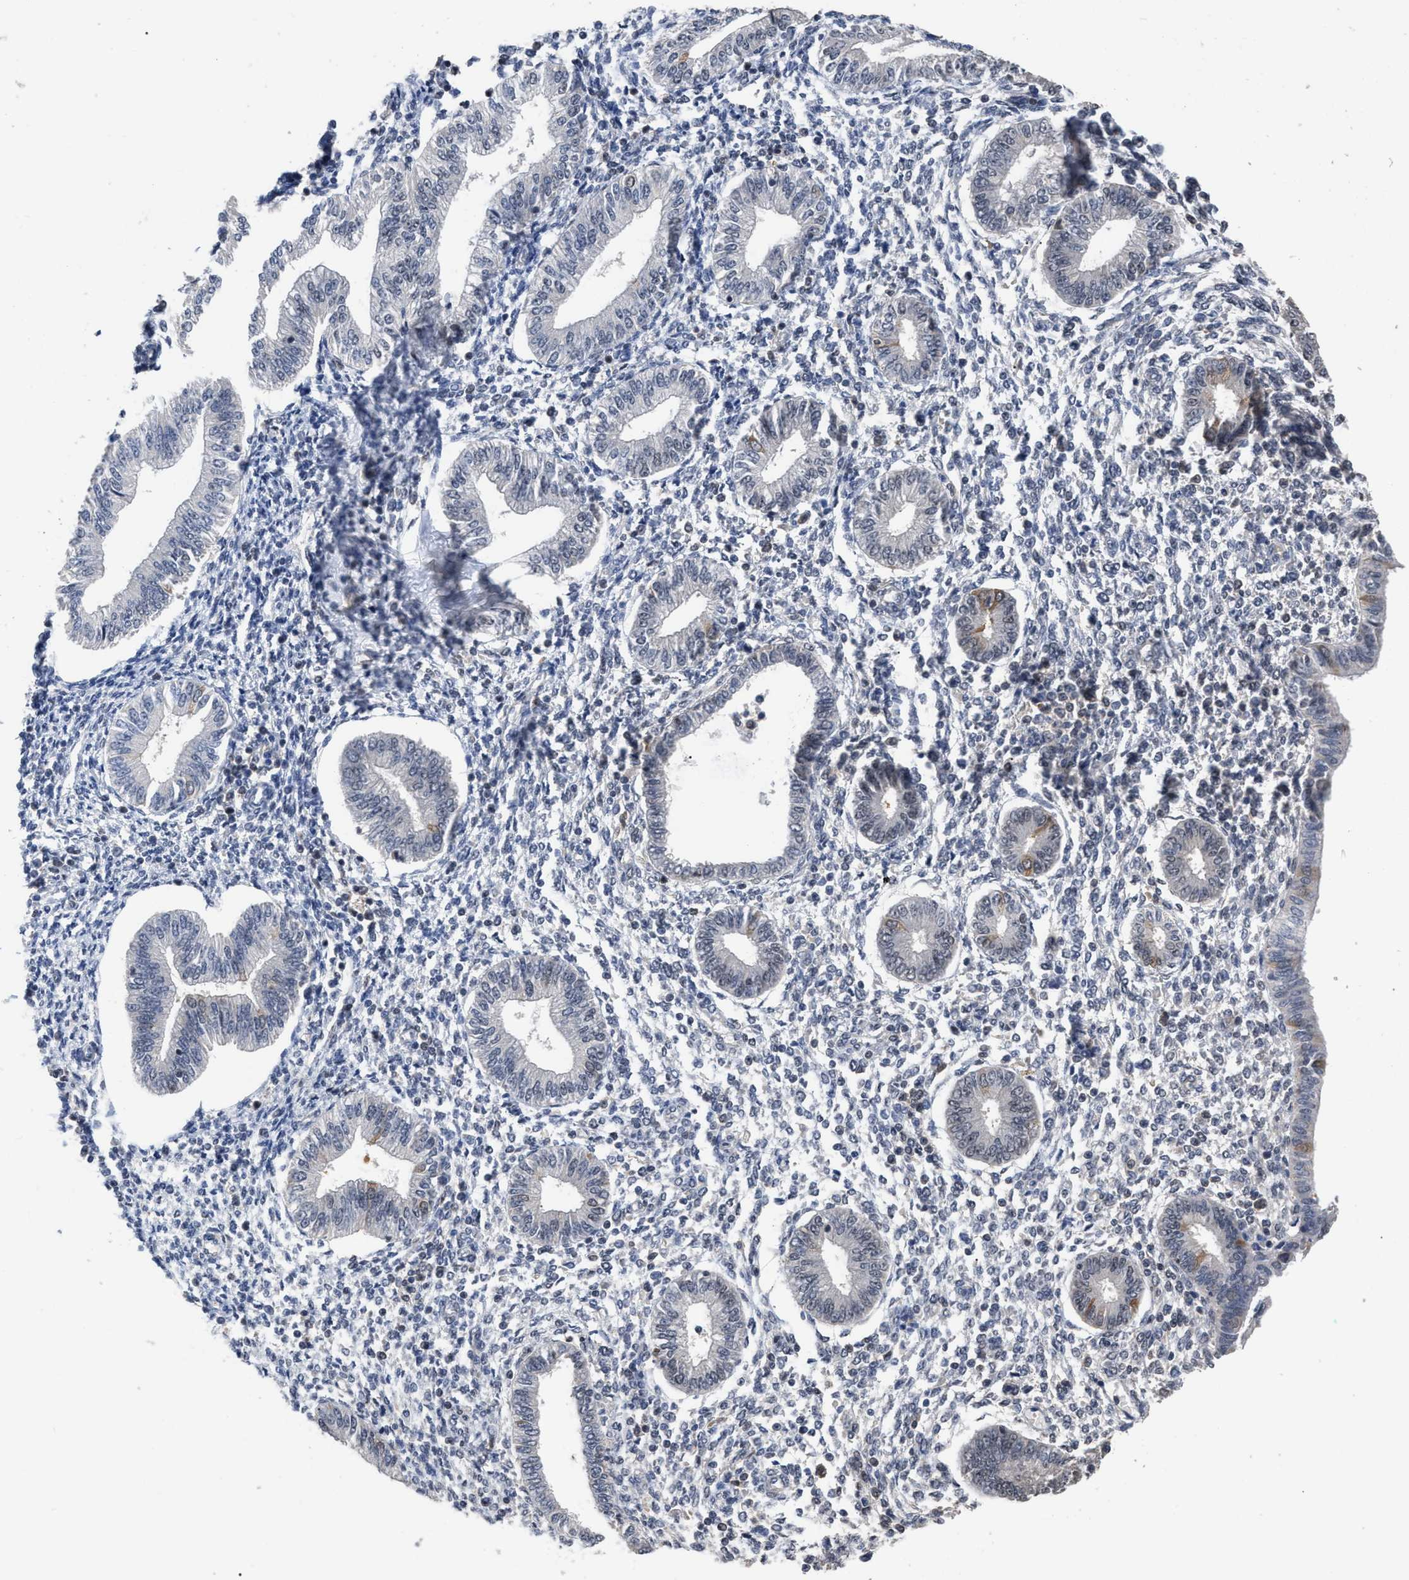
{"staining": {"intensity": "negative", "quantity": "none", "location": "none"}, "tissue": "endometrium", "cell_type": "Cells in endometrial stroma", "image_type": "normal", "snomed": [{"axis": "morphology", "description": "Normal tissue, NOS"}, {"axis": "topography", "description": "Endometrium"}], "caption": "Immunohistochemistry of normal human endometrium exhibits no staining in cells in endometrial stroma.", "gene": "JAZF1", "patient": {"sex": "female", "age": 50}}